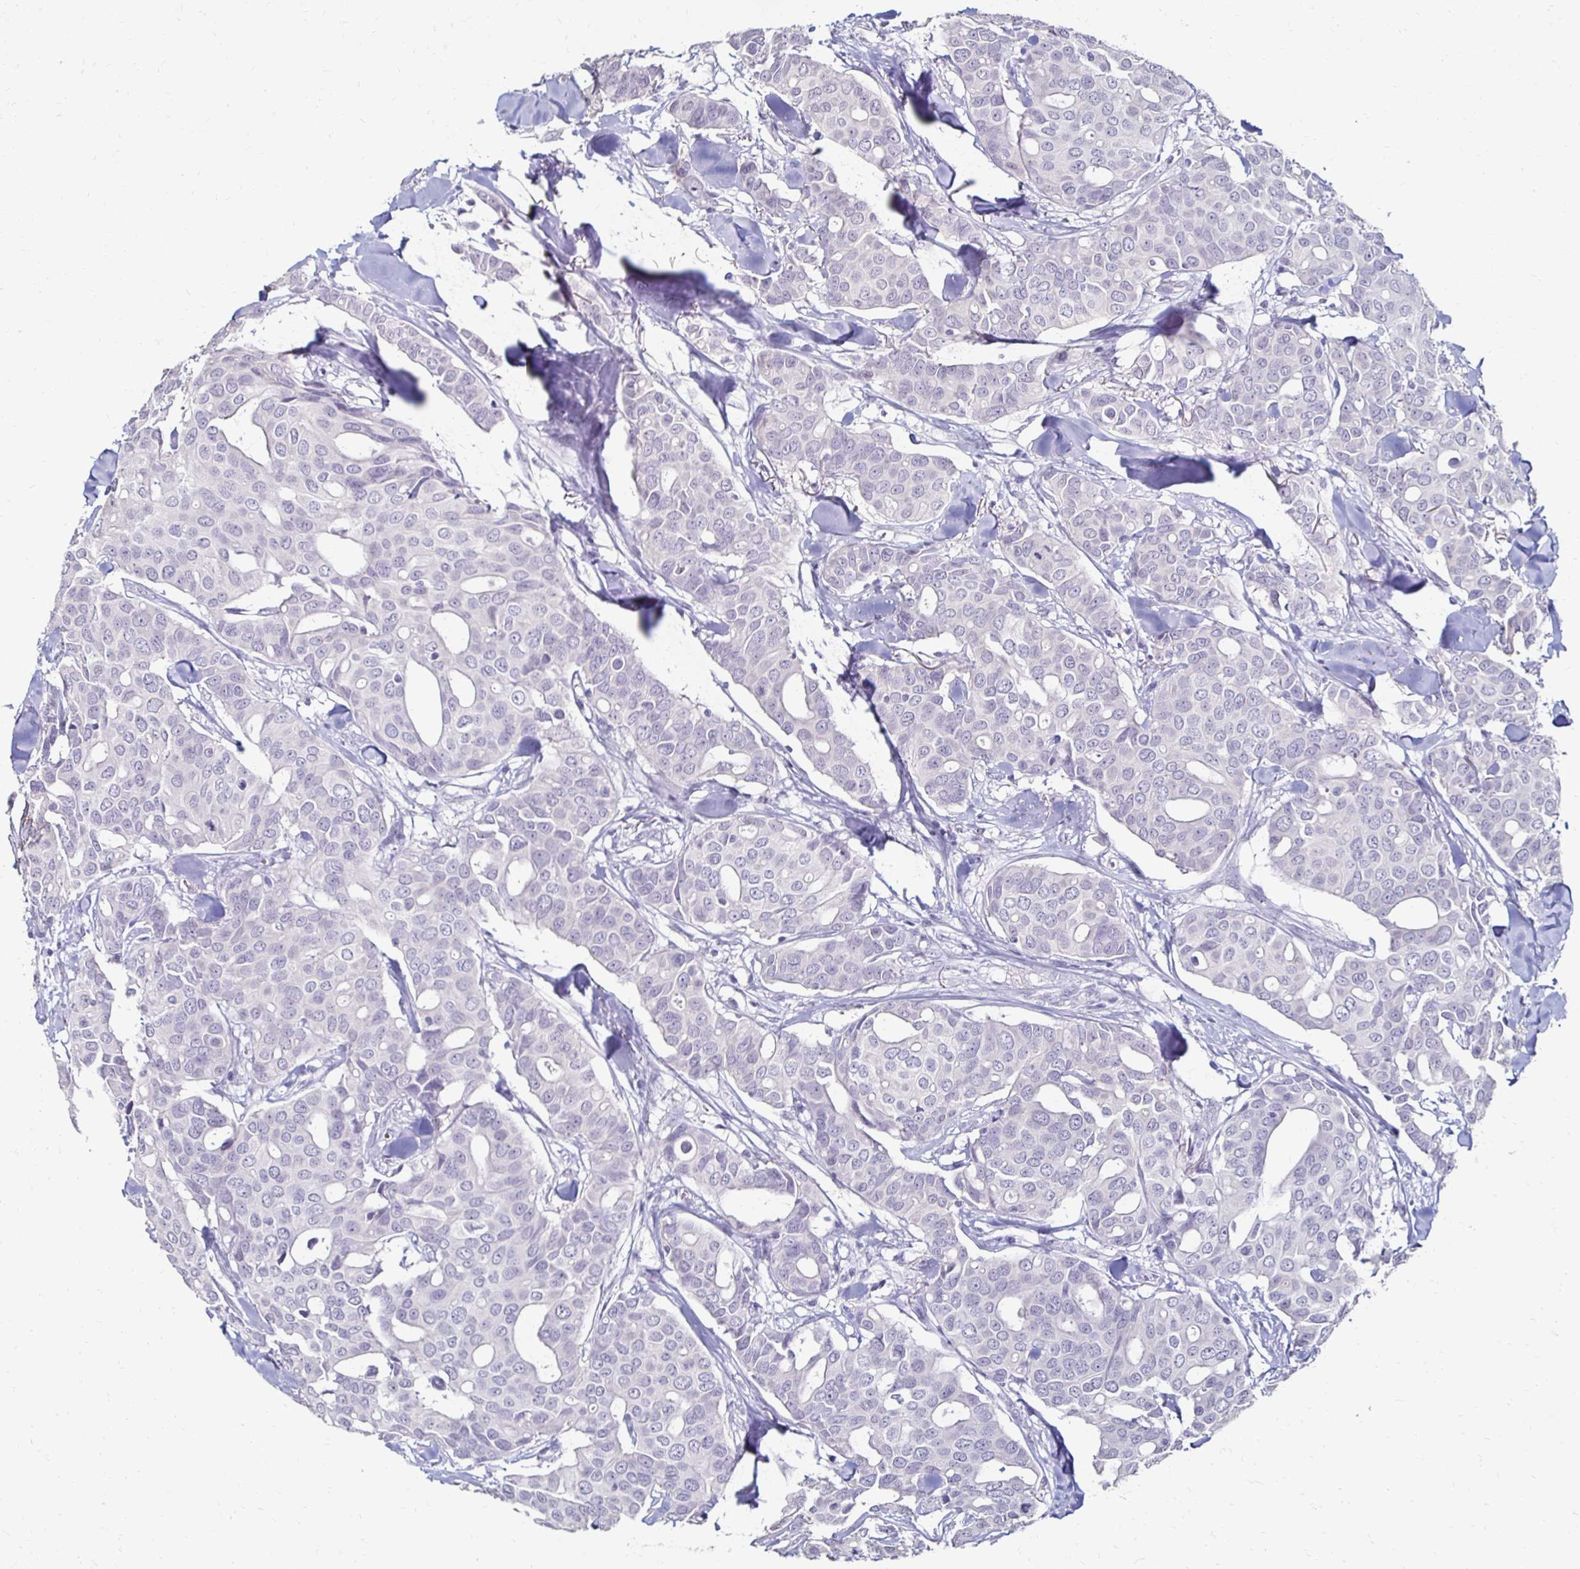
{"staining": {"intensity": "negative", "quantity": "none", "location": "none"}, "tissue": "breast cancer", "cell_type": "Tumor cells", "image_type": "cancer", "snomed": [{"axis": "morphology", "description": "Duct carcinoma"}, {"axis": "topography", "description": "Breast"}], "caption": "This is an immunohistochemistry histopathology image of breast cancer (intraductal carcinoma). There is no expression in tumor cells.", "gene": "TOMM34", "patient": {"sex": "female", "age": 54}}